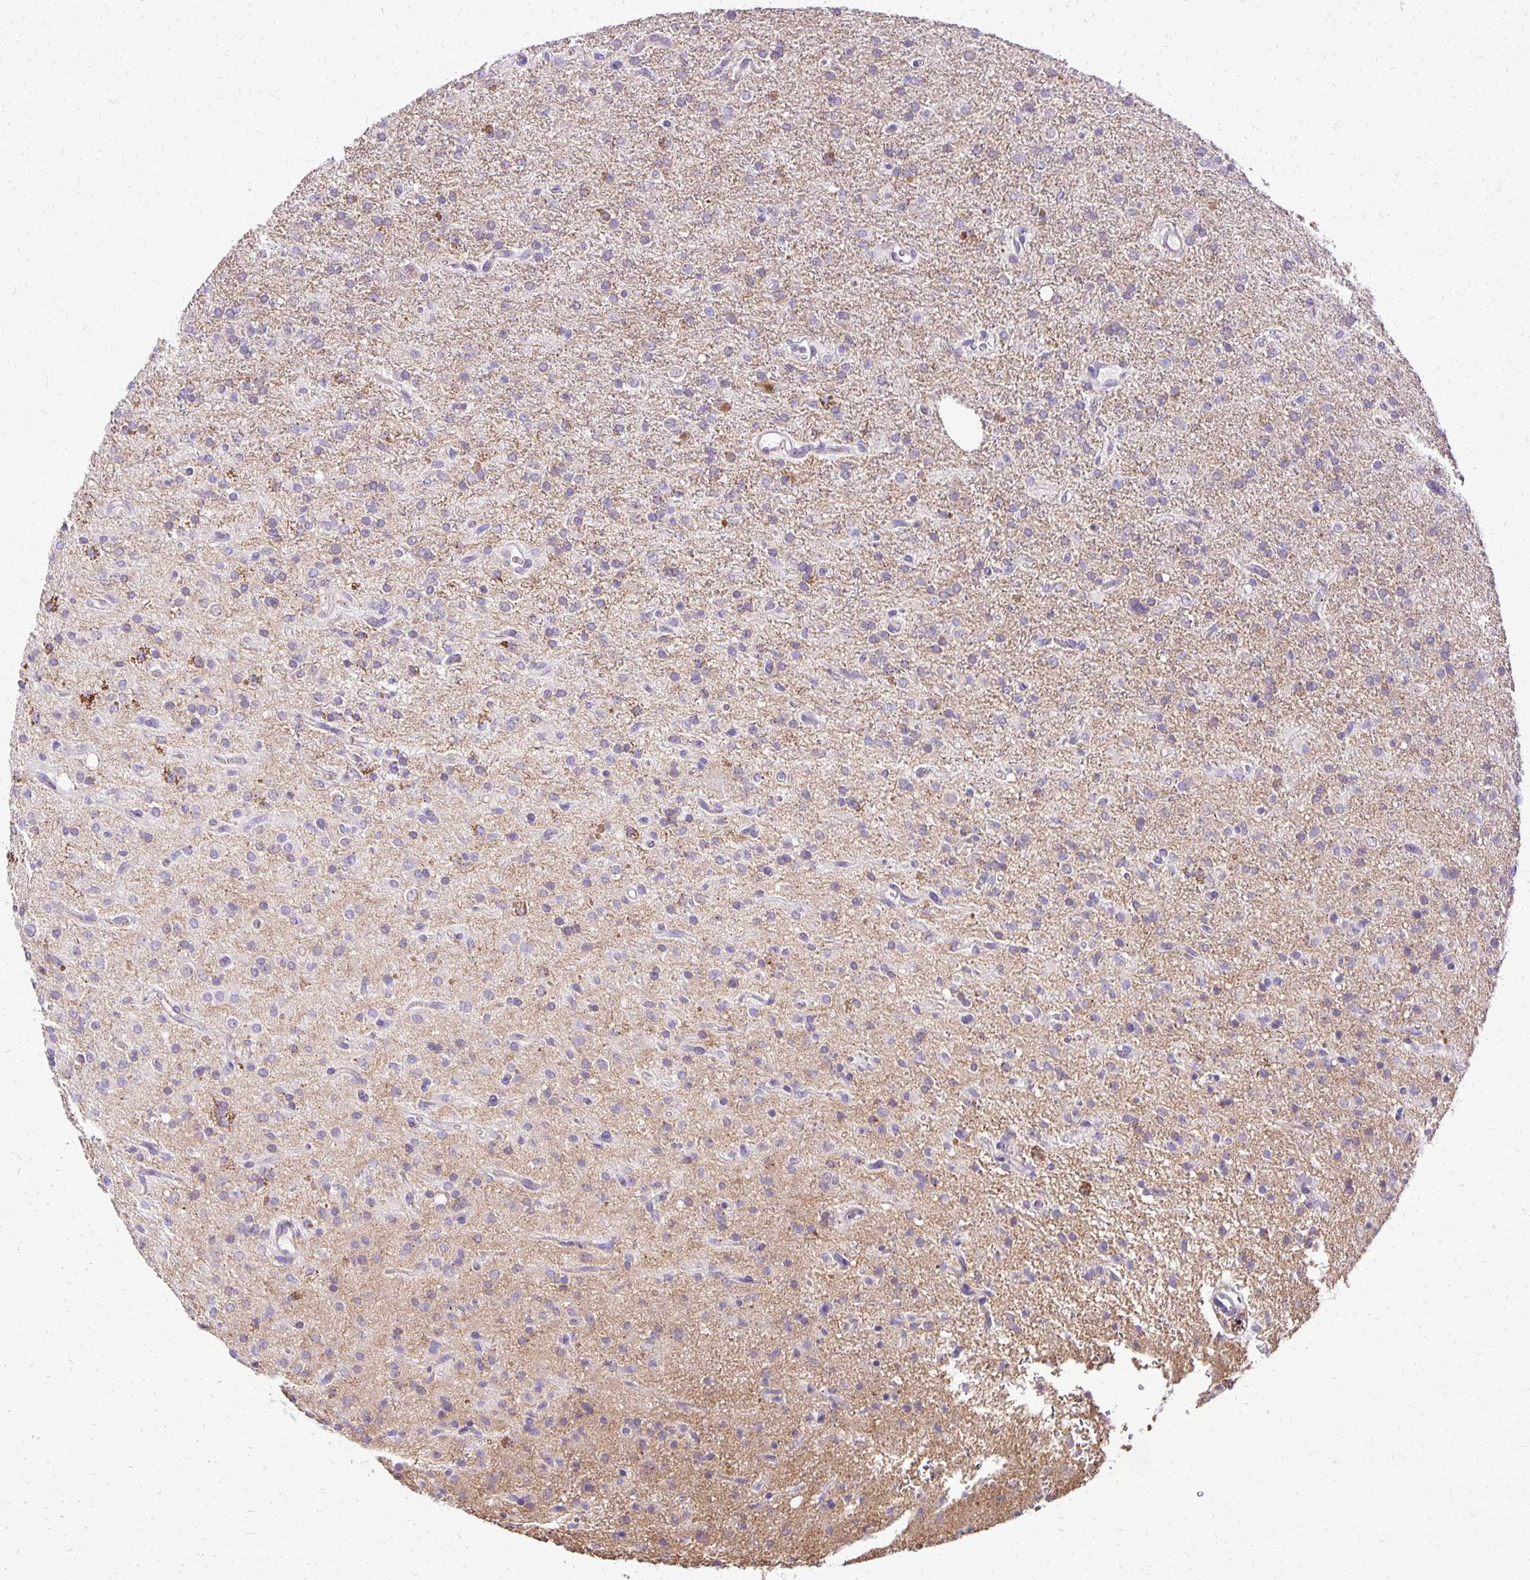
{"staining": {"intensity": "negative", "quantity": "none", "location": "none"}, "tissue": "glioma", "cell_type": "Tumor cells", "image_type": "cancer", "snomed": [{"axis": "morphology", "description": "Glioma, malignant, Low grade"}, {"axis": "topography", "description": "Brain"}], "caption": "Tumor cells show no significant protein staining in malignant glioma (low-grade).", "gene": "EIF5A", "patient": {"sex": "female", "age": 33}}